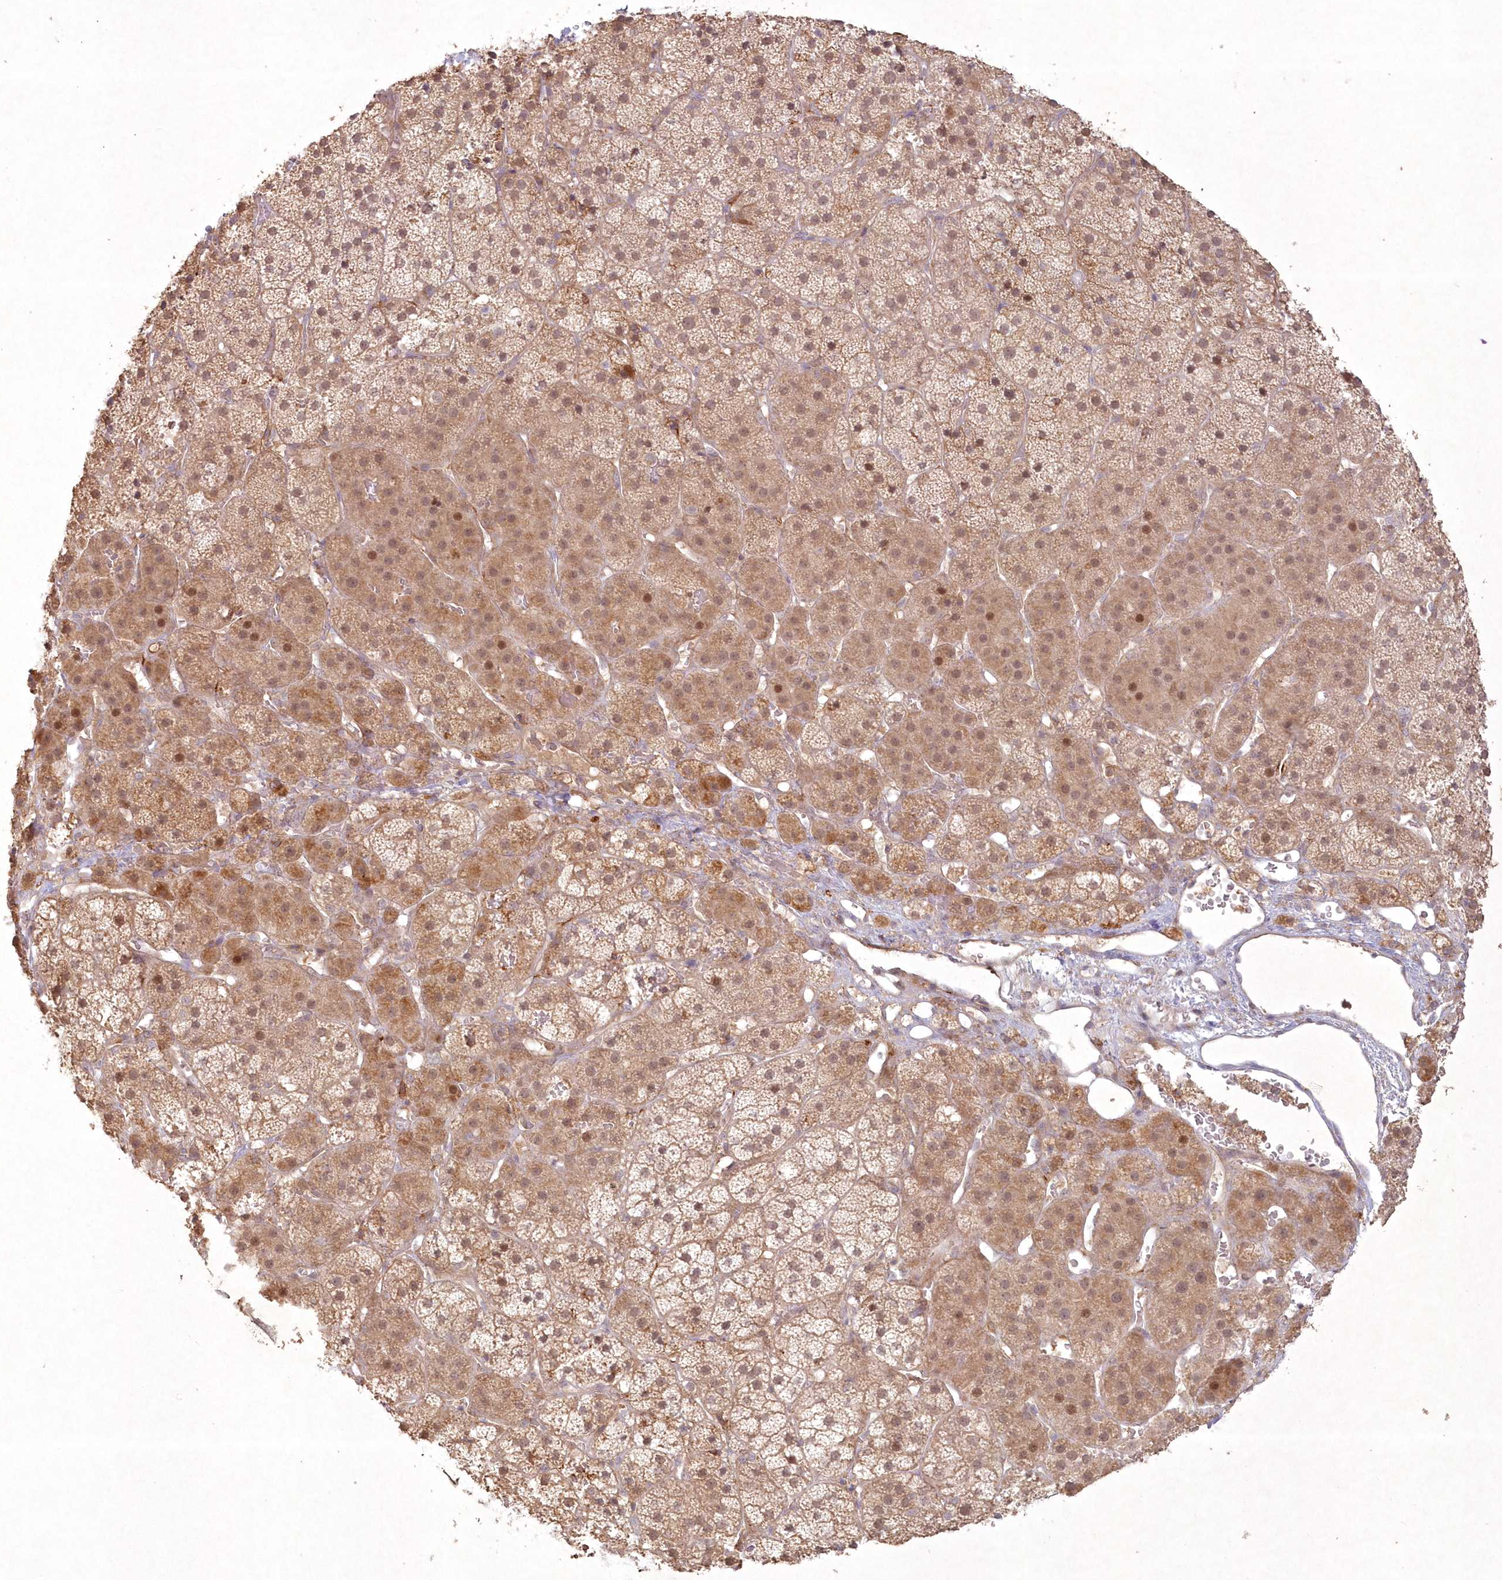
{"staining": {"intensity": "moderate", "quantity": ">75%", "location": "cytoplasmic/membranous,nuclear"}, "tissue": "adrenal gland", "cell_type": "Glandular cells", "image_type": "normal", "snomed": [{"axis": "morphology", "description": "Normal tissue, NOS"}, {"axis": "topography", "description": "Adrenal gland"}], "caption": "Brown immunohistochemical staining in unremarkable human adrenal gland exhibits moderate cytoplasmic/membranous,nuclear positivity in about >75% of glandular cells.", "gene": "TOGARAM2", "patient": {"sex": "female", "age": 44}}